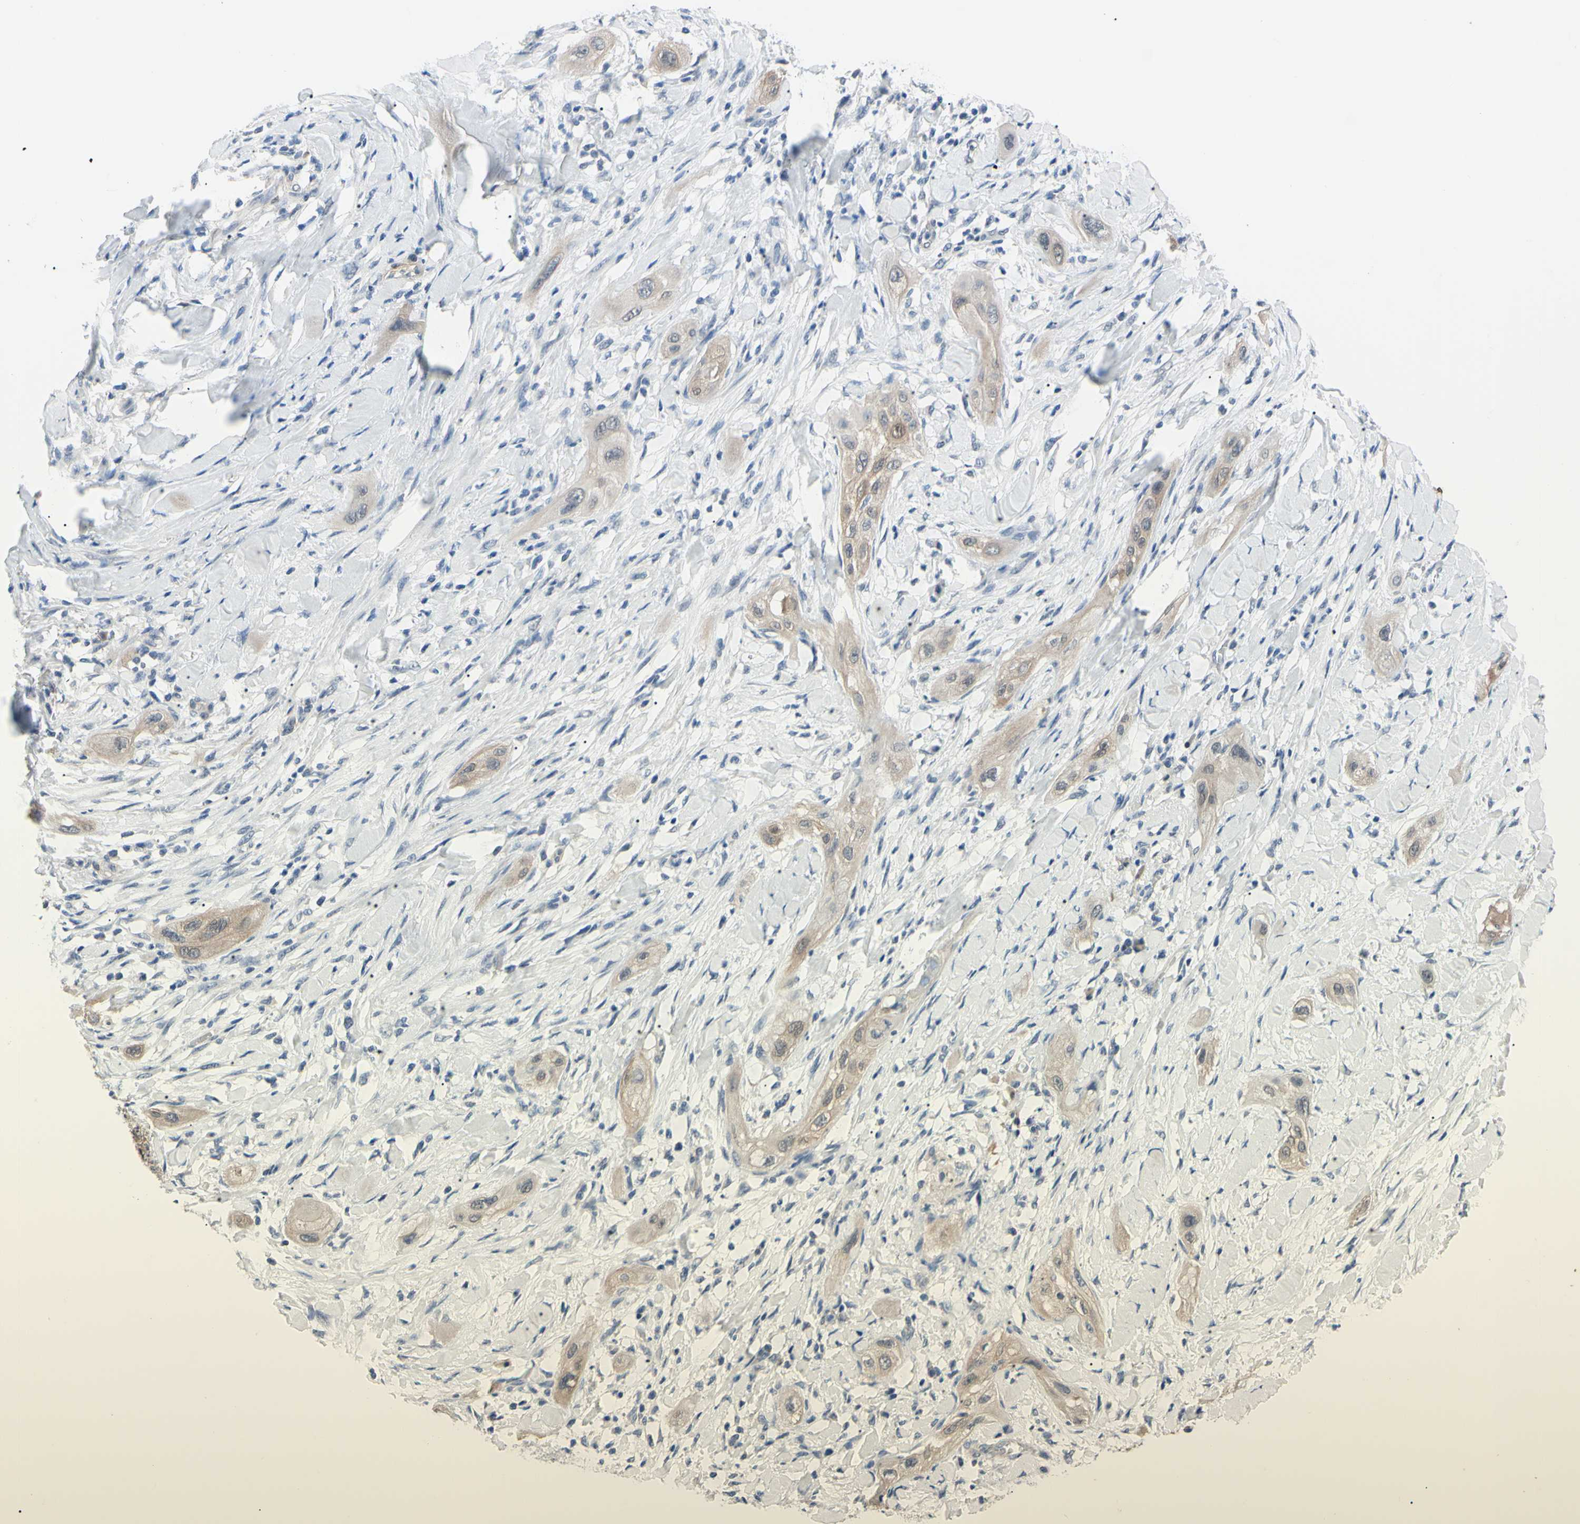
{"staining": {"intensity": "weak", "quantity": ">75%", "location": "cytoplasmic/membranous"}, "tissue": "lung cancer", "cell_type": "Tumor cells", "image_type": "cancer", "snomed": [{"axis": "morphology", "description": "Squamous cell carcinoma, NOS"}, {"axis": "topography", "description": "Lung"}], "caption": "Immunohistochemistry (DAB) staining of lung squamous cell carcinoma displays weak cytoplasmic/membranous protein expression in approximately >75% of tumor cells.", "gene": "NOL3", "patient": {"sex": "female", "age": 47}}